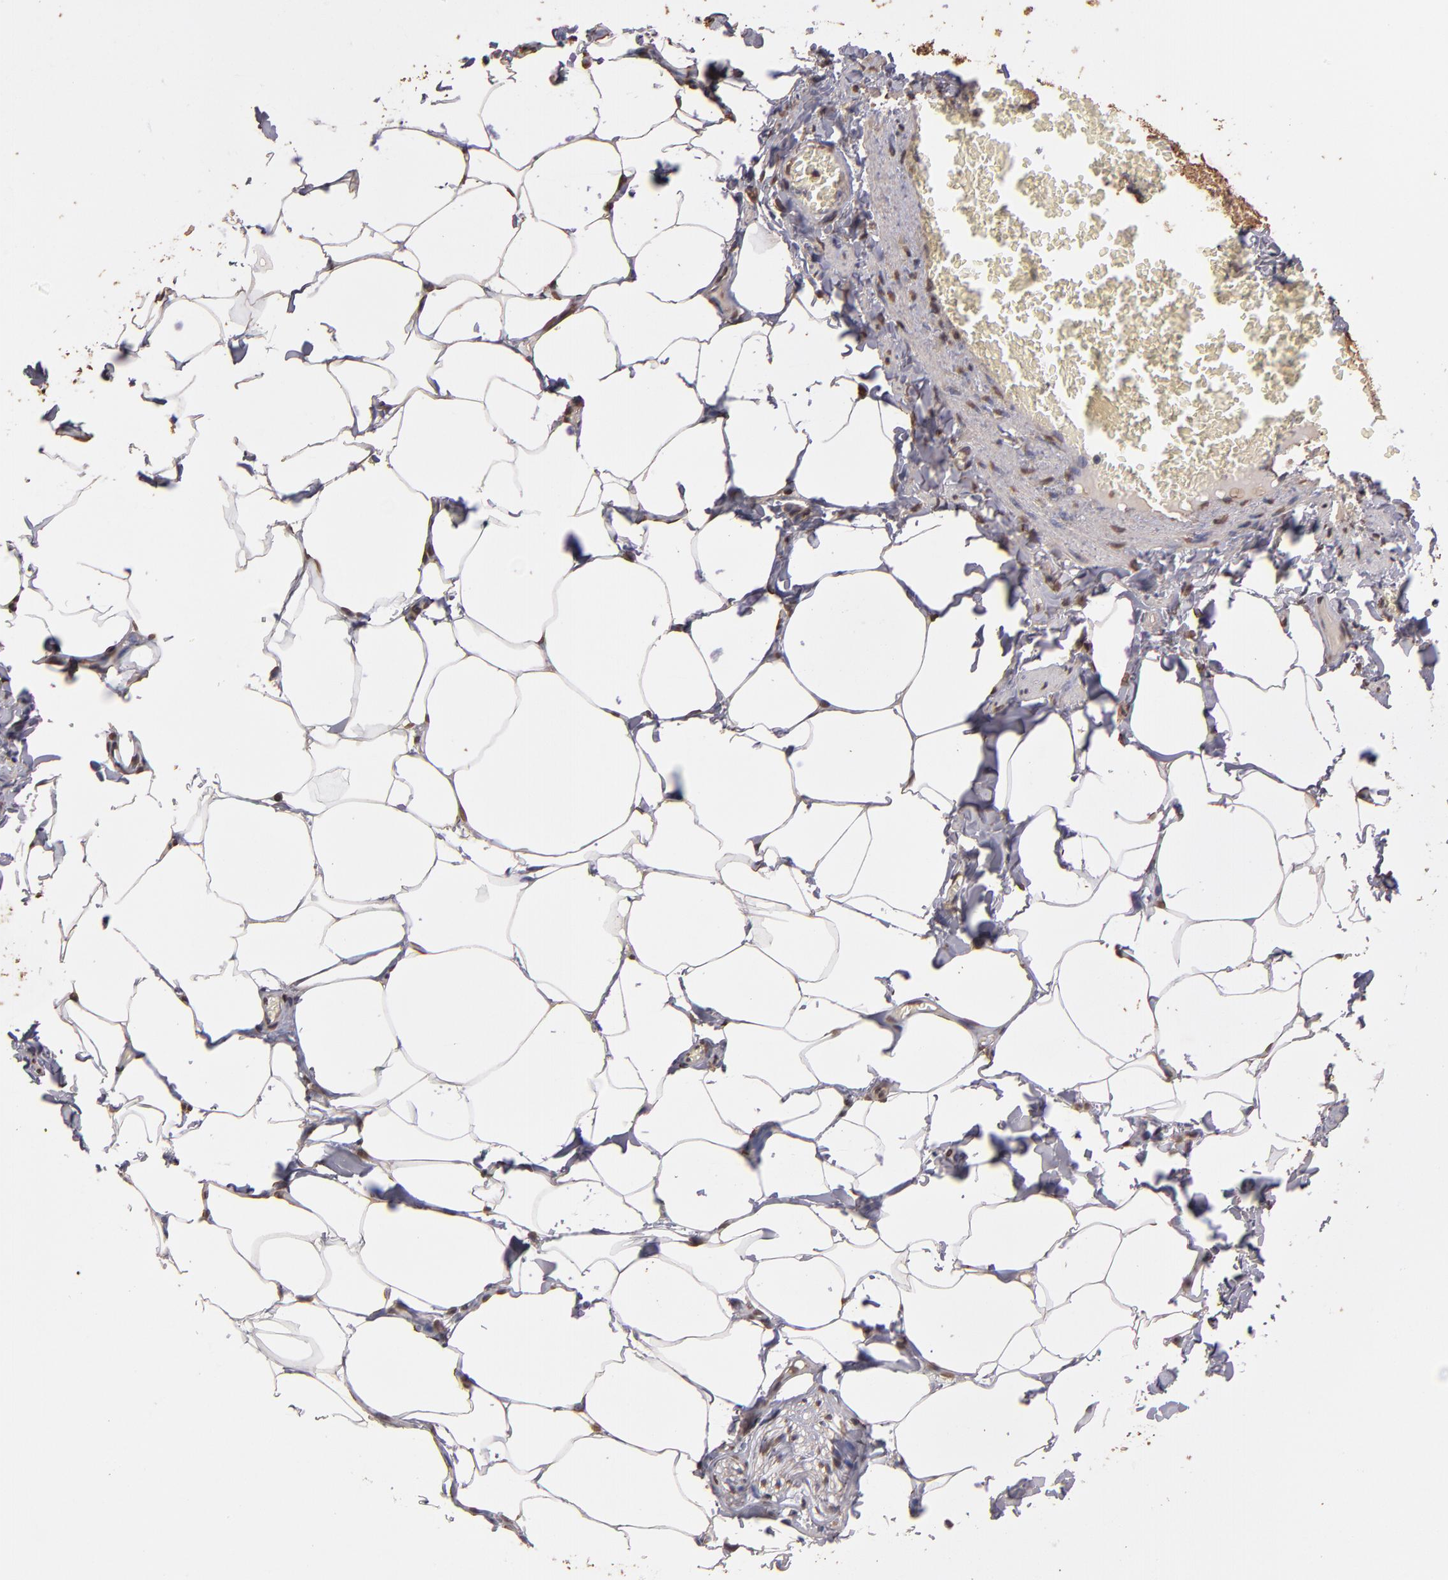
{"staining": {"intensity": "weak", "quantity": ">75%", "location": "cytoplasmic/membranous"}, "tissue": "adipose tissue", "cell_type": "Adipocytes", "image_type": "normal", "snomed": [{"axis": "morphology", "description": "Normal tissue, NOS"}, {"axis": "topography", "description": "Vascular tissue"}], "caption": "Weak cytoplasmic/membranous expression for a protein is seen in approximately >75% of adipocytes of unremarkable adipose tissue using immunohistochemistry (IHC).", "gene": "OPHN1", "patient": {"sex": "male", "age": 41}}